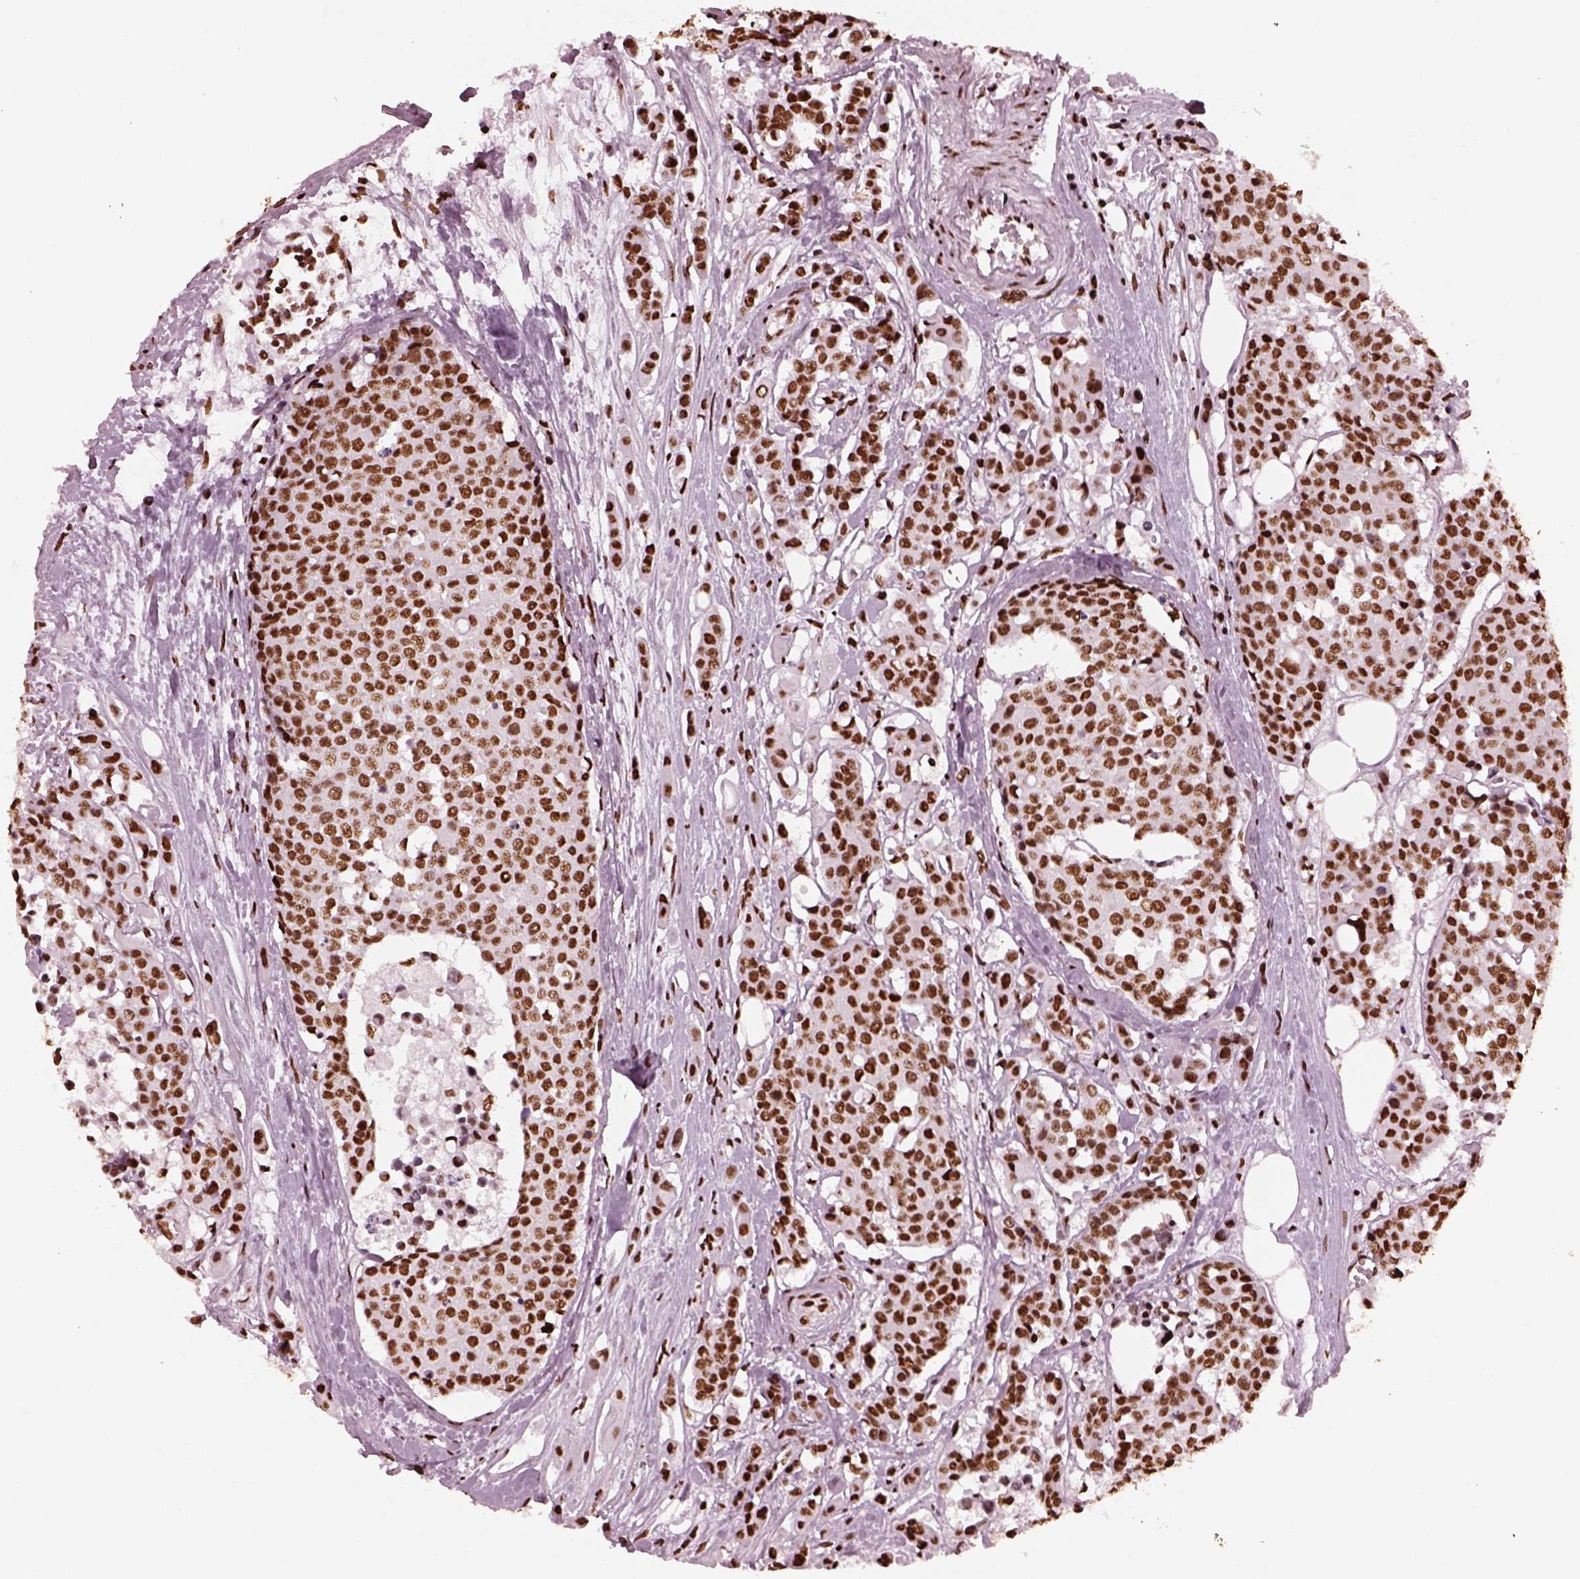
{"staining": {"intensity": "strong", "quantity": ">75%", "location": "nuclear"}, "tissue": "carcinoid", "cell_type": "Tumor cells", "image_type": "cancer", "snomed": [{"axis": "morphology", "description": "Carcinoid, malignant, NOS"}, {"axis": "topography", "description": "Colon"}], "caption": "Malignant carcinoid was stained to show a protein in brown. There is high levels of strong nuclear staining in about >75% of tumor cells. (DAB (3,3'-diaminobenzidine) IHC, brown staining for protein, blue staining for nuclei).", "gene": "CBFA2T3", "patient": {"sex": "male", "age": 81}}